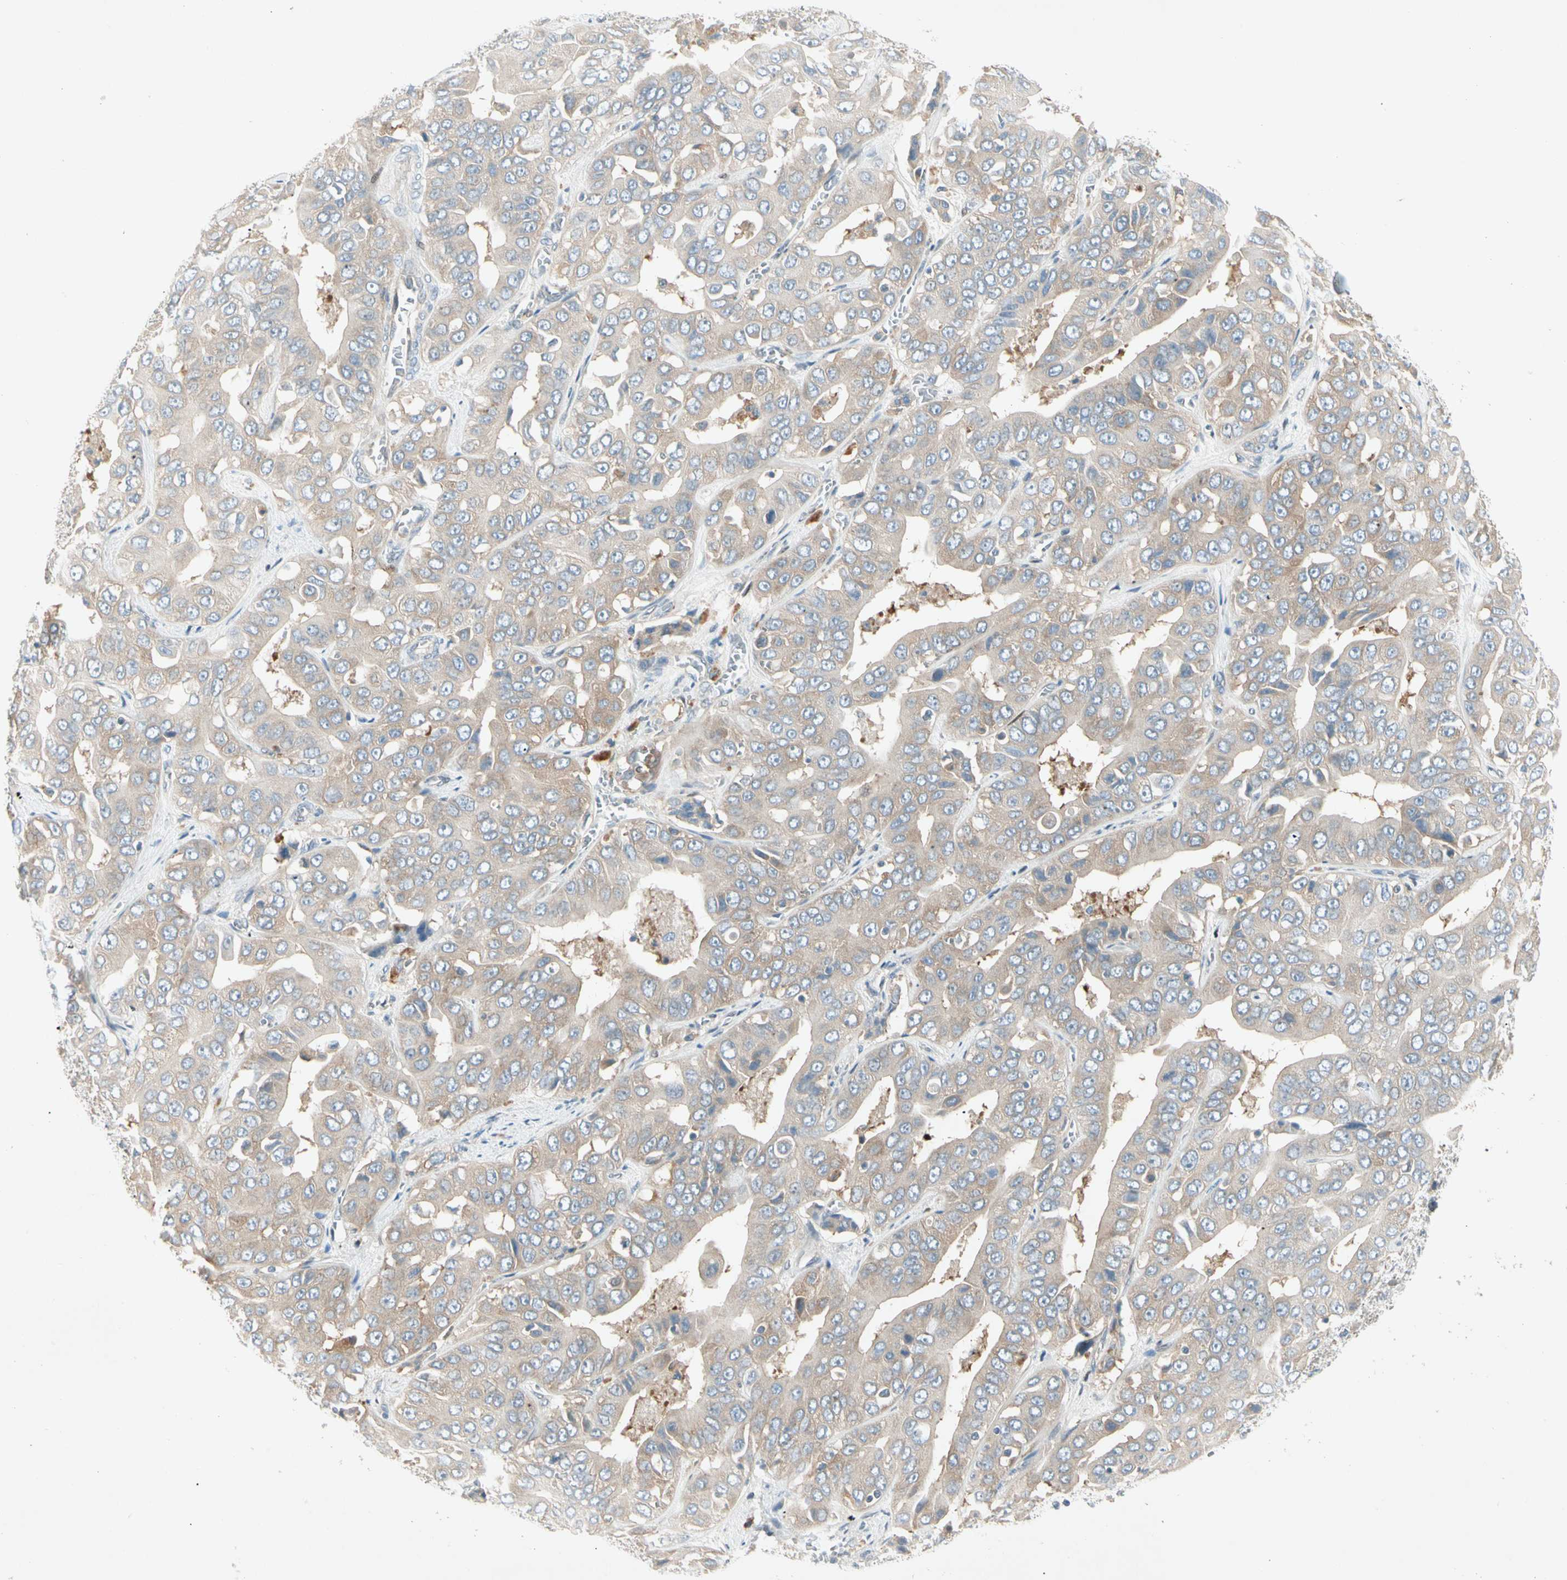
{"staining": {"intensity": "weak", "quantity": "25%-75%", "location": "cytoplasmic/membranous"}, "tissue": "liver cancer", "cell_type": "Tumor cells", "image_type": "cancer", "snomed": [{"axis": "morphology", "description": "Cholangiocarcinoma"}, {"axis": "topography", "description": "Liver"}], "caption": "Cholangiocarcinoma (liver) was stained to show a protein in brown. There is low levels of weak cytoplasmic/membranous positivity in approximately 25%-75% of tumor cells. The protein of interest is stained brown, and the nuclei are stained in blue (DAB (3,3'-diaminobenzidine) IHC with brightfield microscopy, high magnification).", "gene": "IL1R1", "patient": {"sex": "female", "age": 52}}